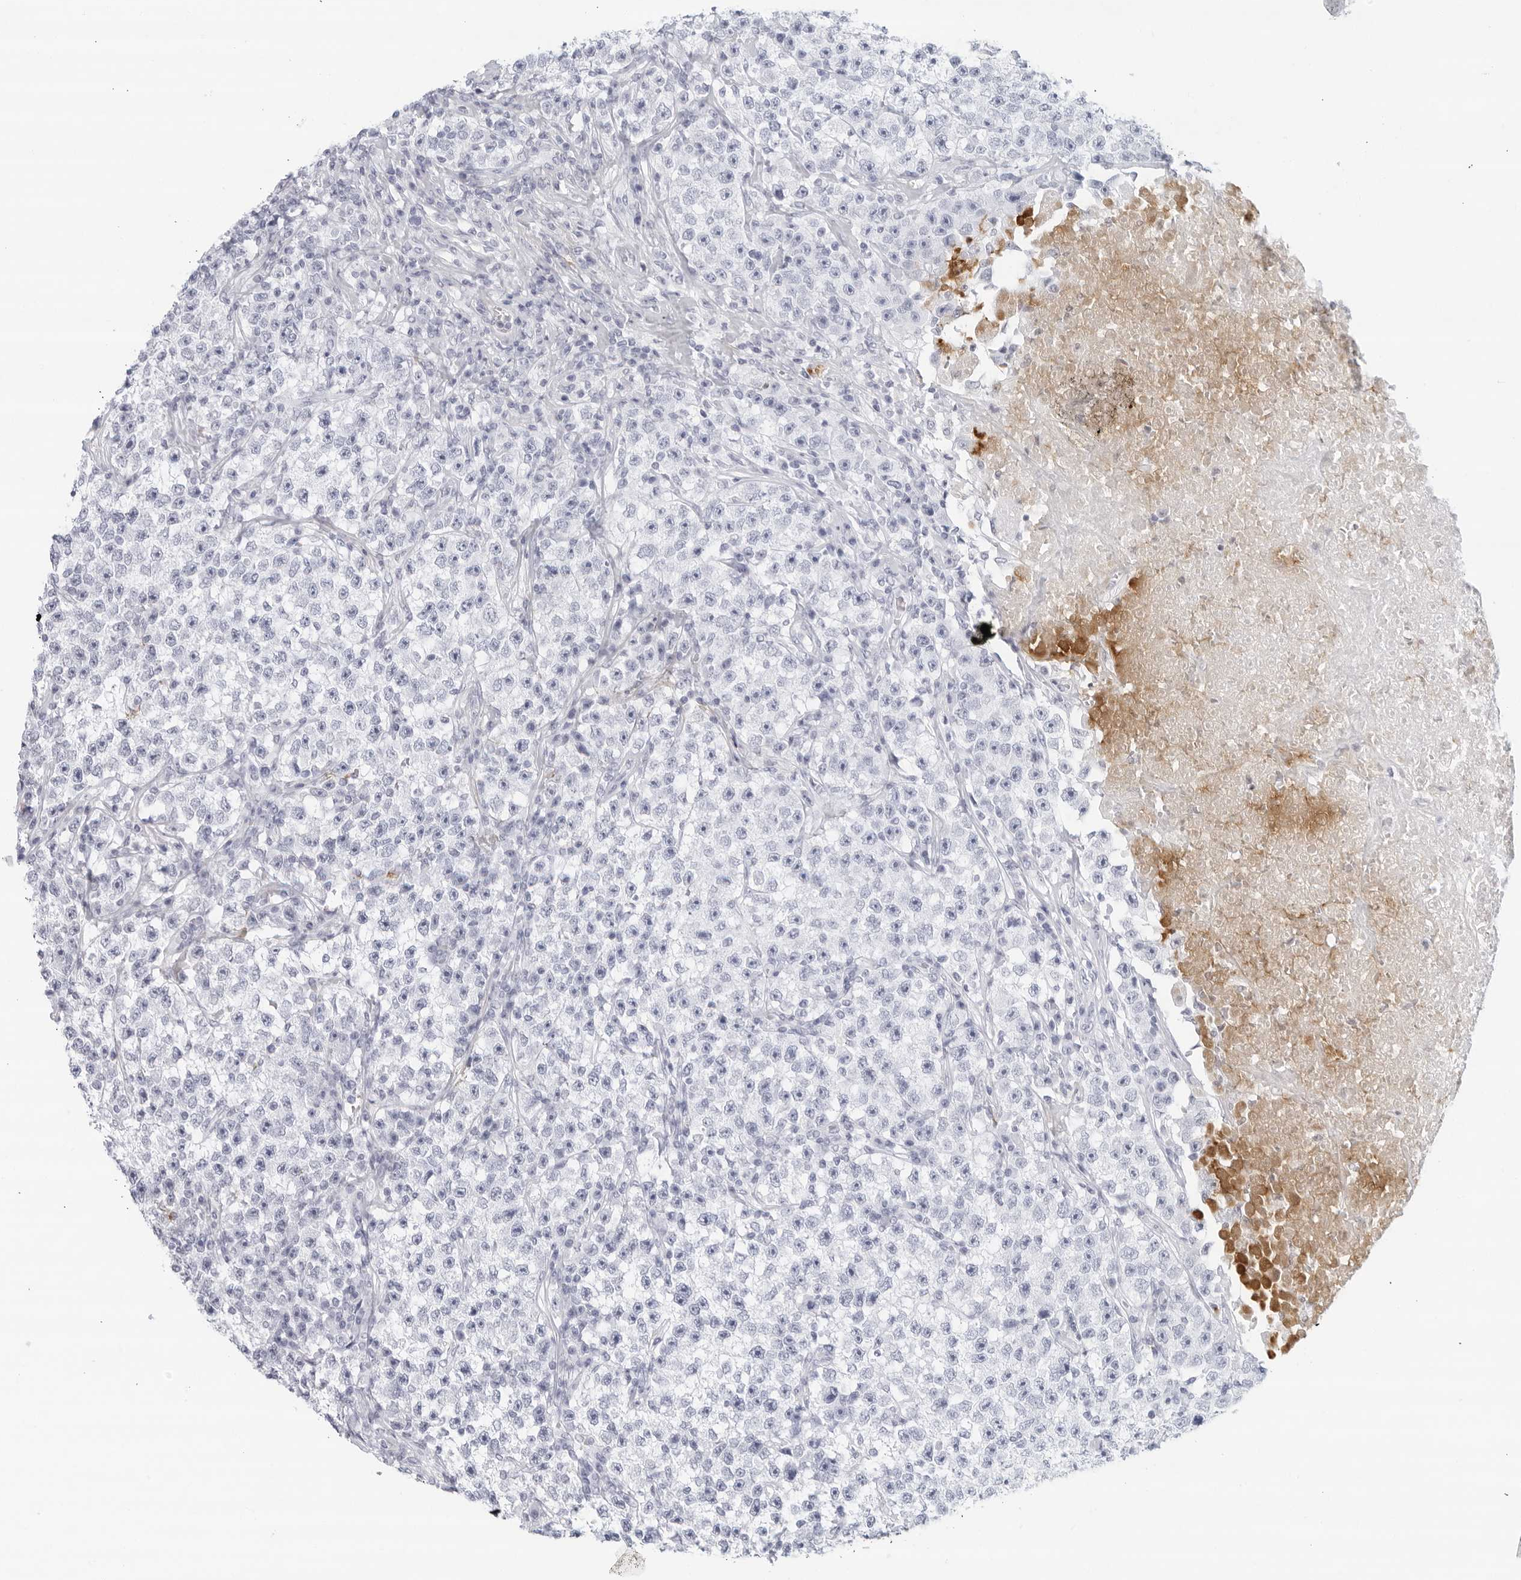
{"staining": {"intensity": "negative", "quantity": "none", "location": "none"}, "tissue": "testis cancer", "cell_type": "Tumor cells", "image_type": "cancer", "snomed": [{"axis": "morphology", "description": "Seminoma, NOS"}, {"axis": "topography", "description": "Testis"}], "caption": "An immunohistochemistry (IHC) micrograph of testis seminoma is shown. There is no staining in tumor cells of testis seminoma.", "gene": "FGG", "patient": {"sex": "male", "age": 22}}